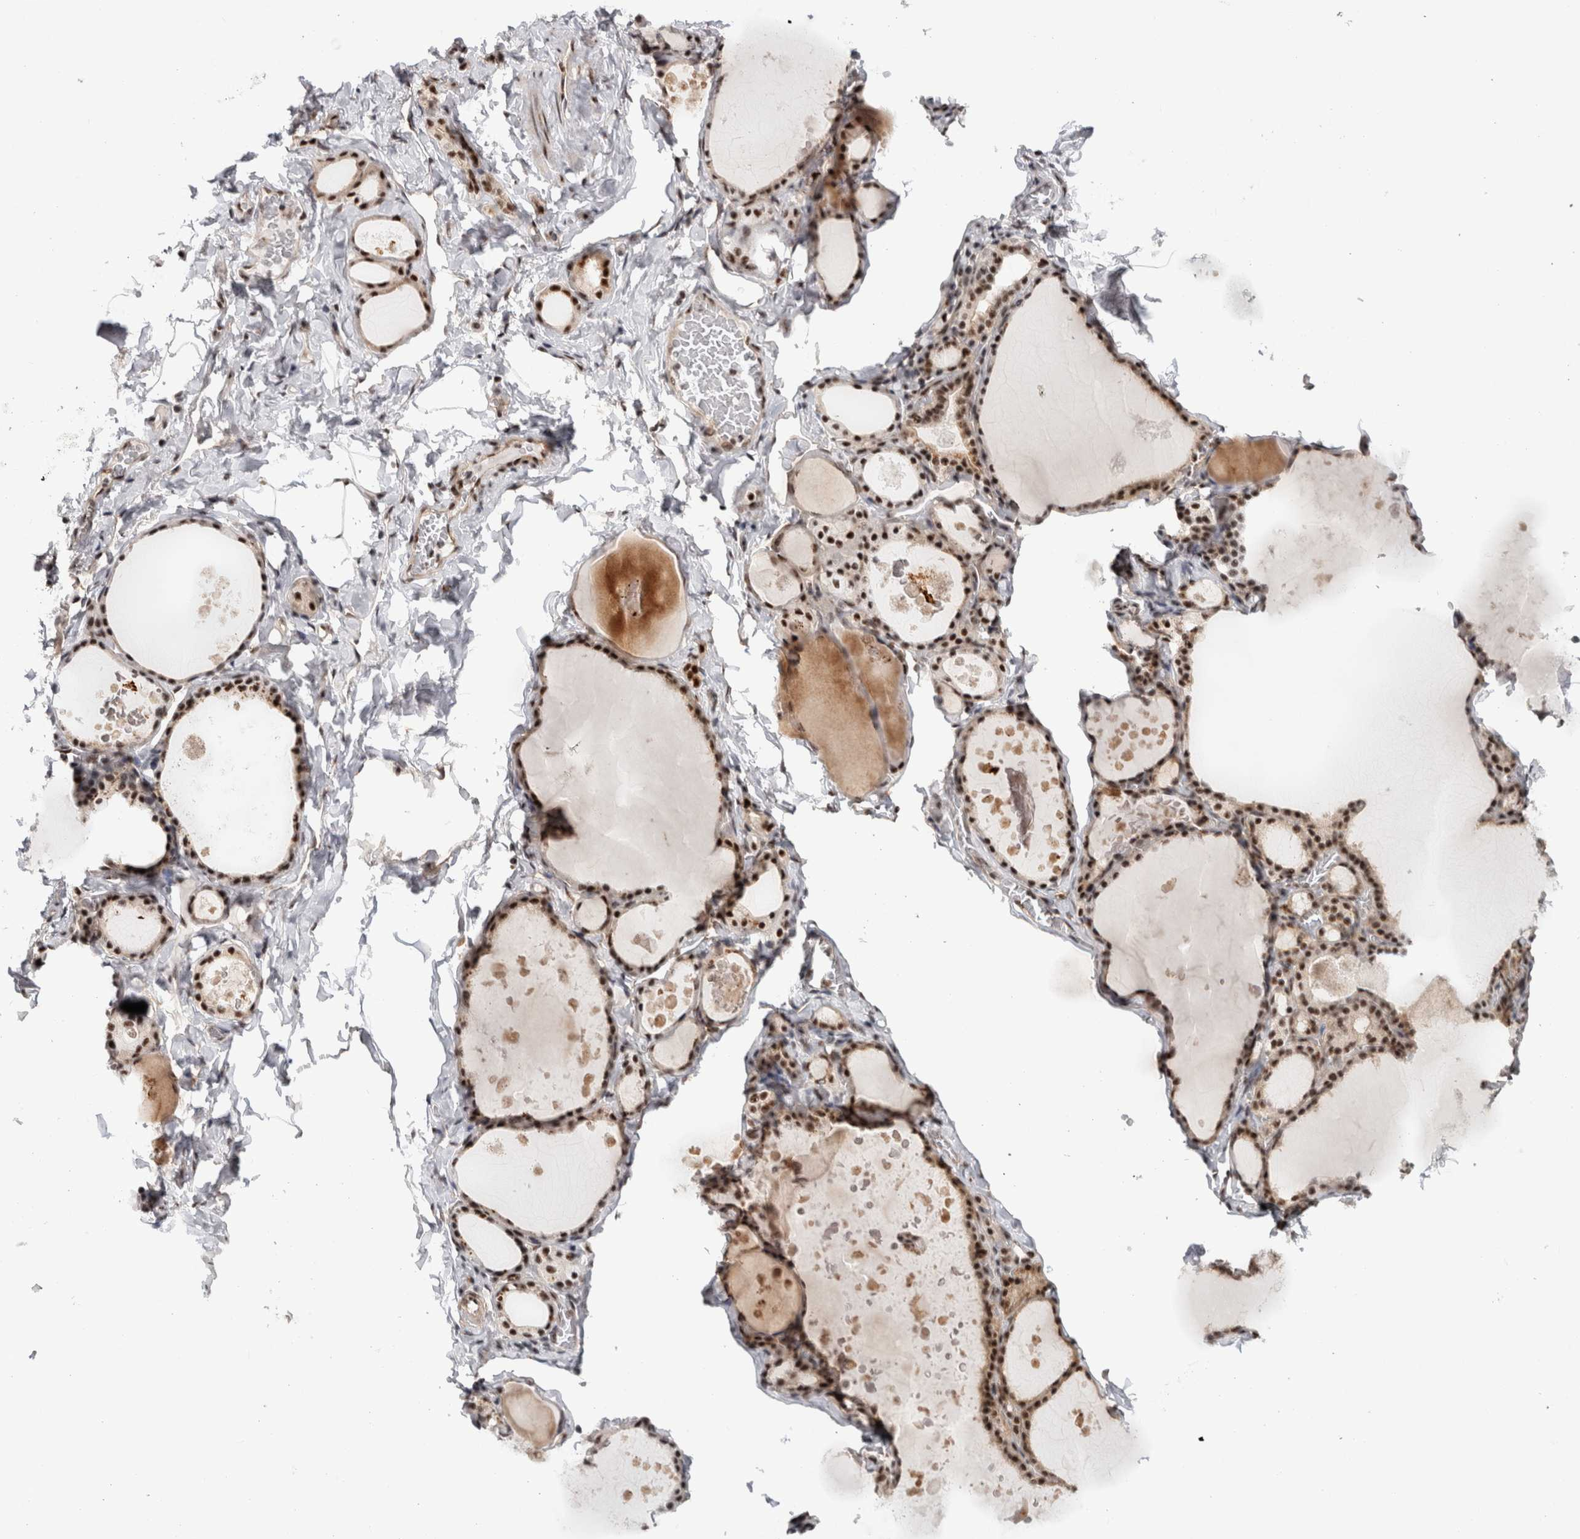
{"staining": {"intensity": "strong", "quantity": ">75%", "location": "cytoplasmic/membranous,nuclear"}, "tissue": "thyroid gland", "cell_type": "Glandular cells", "image_type": "normal", "snomed": [{"axis": "morphology", "description": "Normal tissue, NOS"}, {"axis": "topography", "description": "Thyroid gland"}], "caption": "Approximately >75% of glandular cells in normal human thyroid gland reveal strong cytoplasmic/membranous,nuclear protein expression as visualized by brown immunohistochemical staining.", "gene": "MKNK1", "patient": {"sex": "male", "age": 56}}